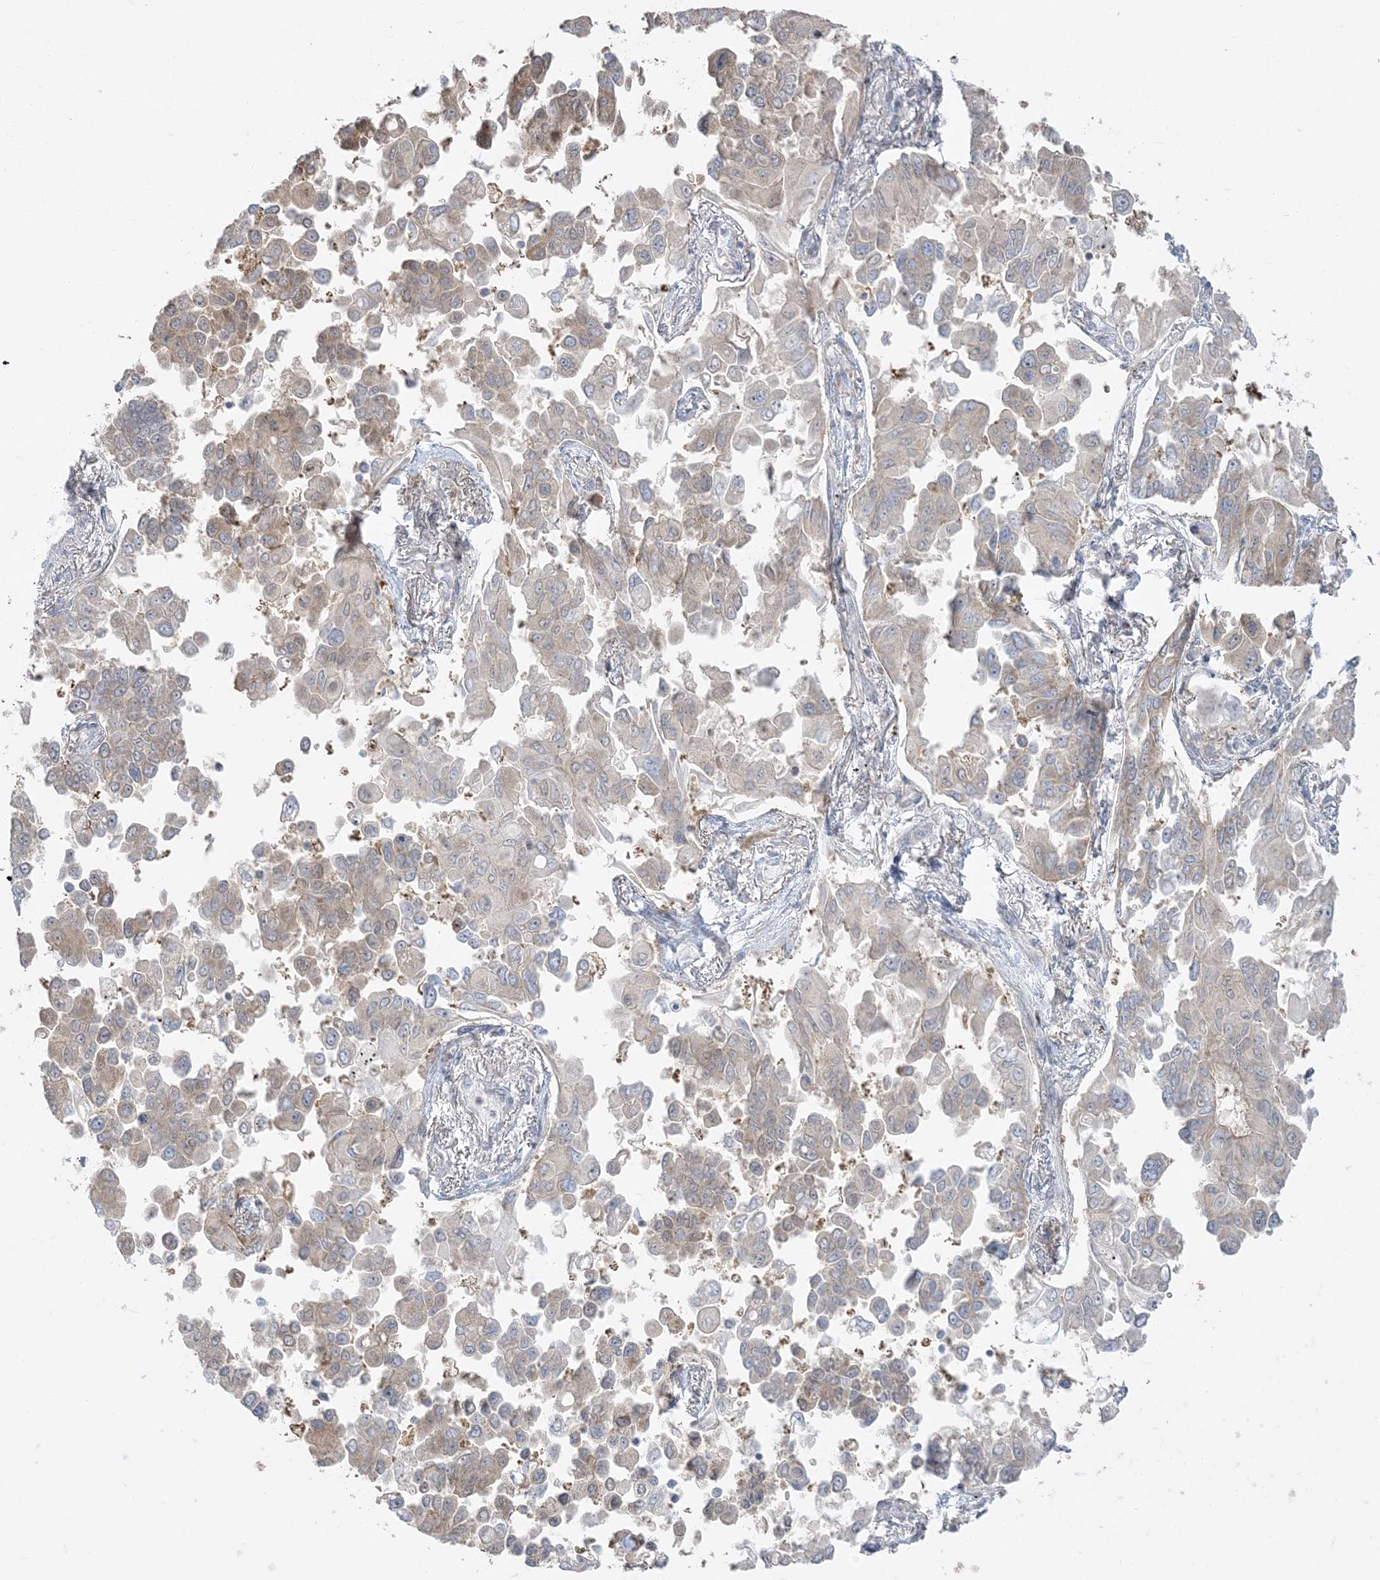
{"staining": {"intensity": "weak", "quantity": "25%-75%", "location": "cytoplasmic/membranous"}, "tissue": "lung cancer", "cell_type": "Tumor cells", "image_type": "cancer", "snomed": [{"axis": "morphology", "description": "Adenocarcinoma, NOS"}, {"axis": "topography", "description": "Lung"}], "caption": "Immunohistochemical staining of adenocarcinoma (lung) exhibits low levels of weak cytoplasmic/membranous protein expression in about 25%-75% of tumor cells.", "gene": "ZC3H6", "patient": {"sex": "female", "age": 67}}